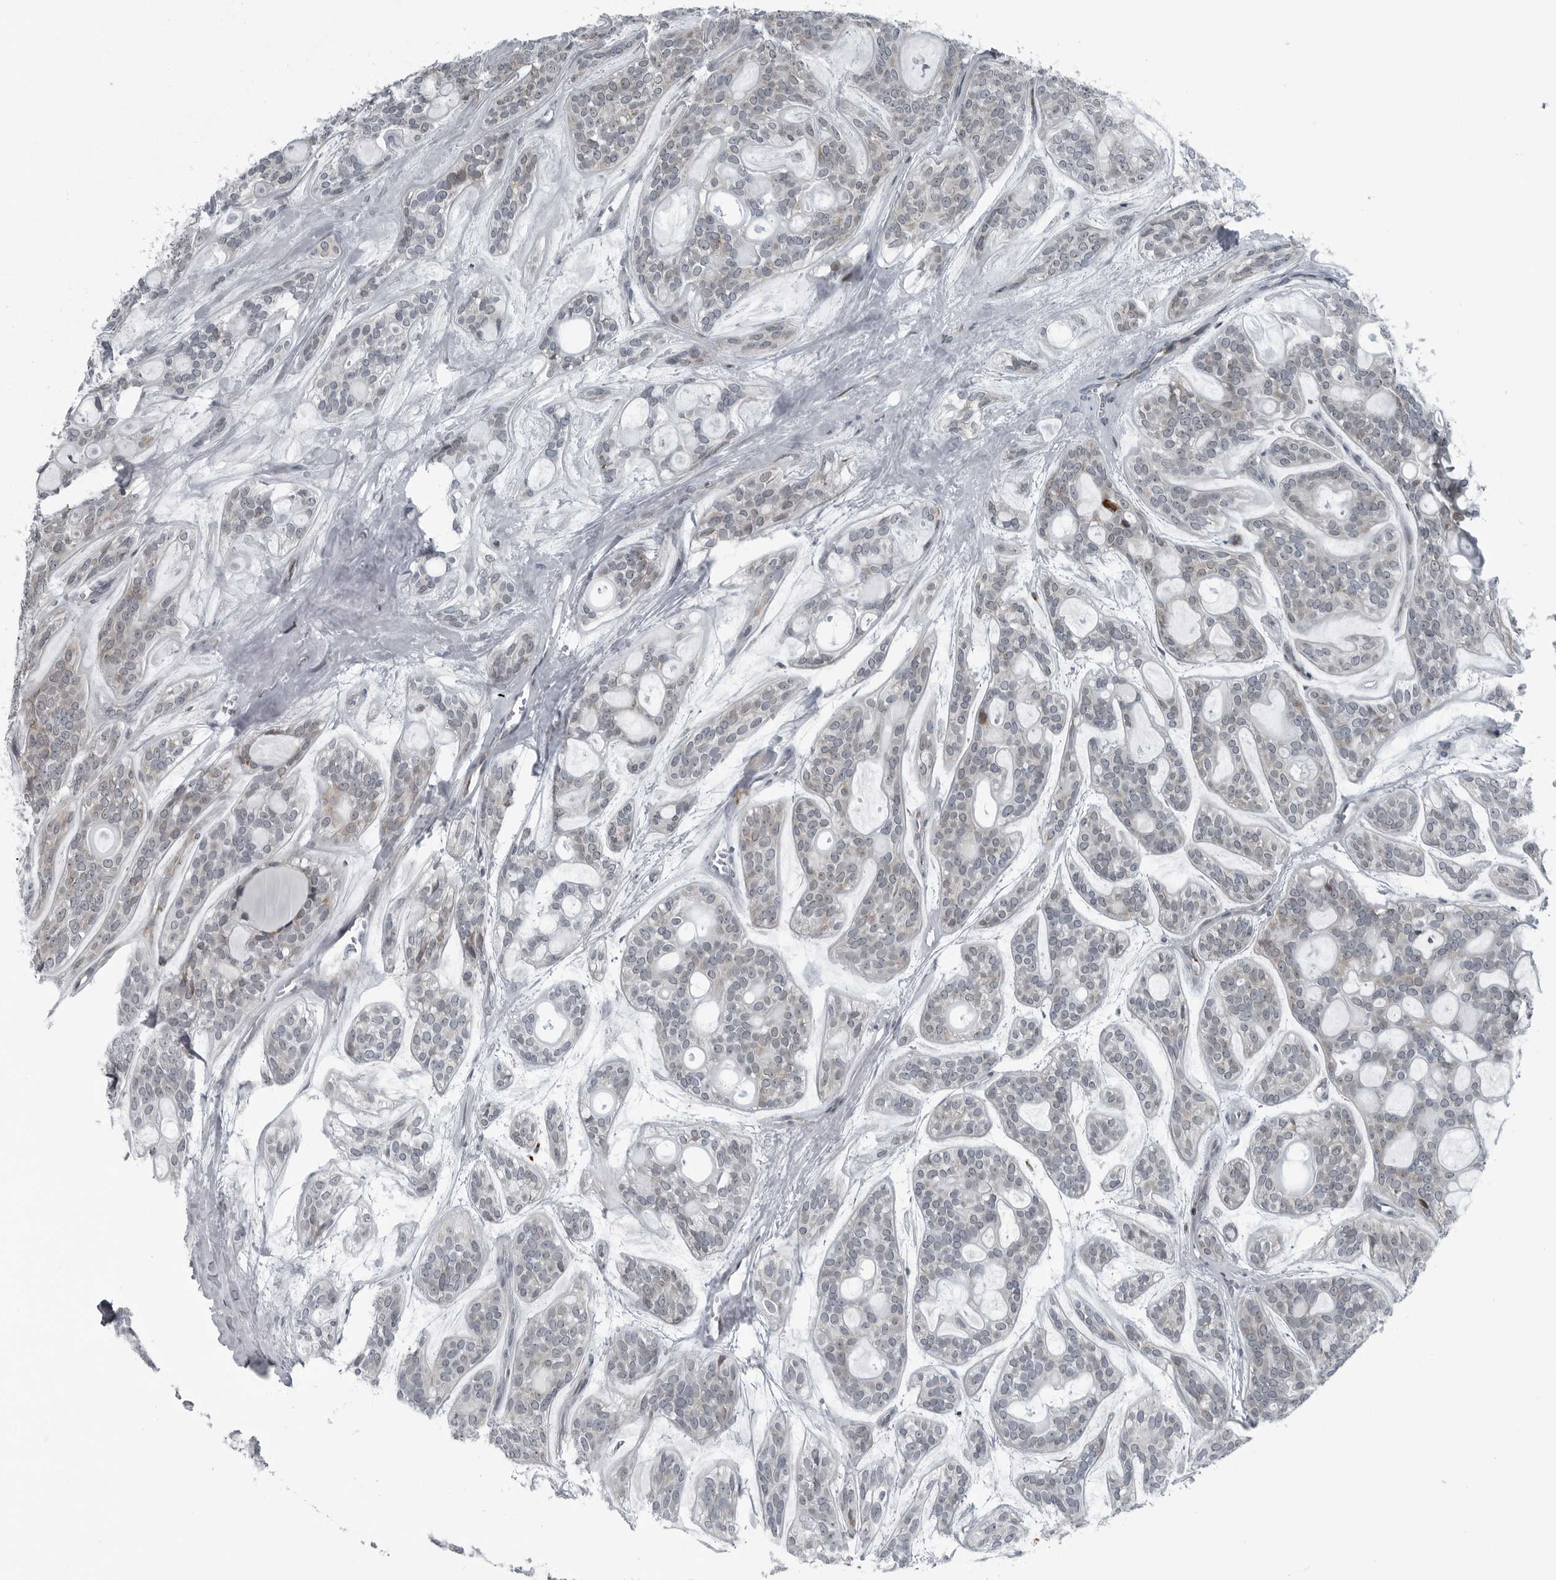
{"staining": {"intensity": "weak", "quantity": "<25%", "location": "cytoplasmic/membranous"}, "tissue": "head and neck cancer", "cell_type": "Tumor cells", "image_type": "cancer", "snomed": [{"axis": "morphology", "description": "Adenocarcinoma, NOS"}, {"axis": "topography", "description": "Head-Neck"}], "caption": "Immunohistochemistry histopathology image of neoplastic tissue: adenocarcinoma (head and neck) stained with DAB (3,3'-diaminobenzidine) demonstrates no significant protein staining in tumor cells.", "gene": "GAK", "patient": {"sex": "male", "age": 66}}